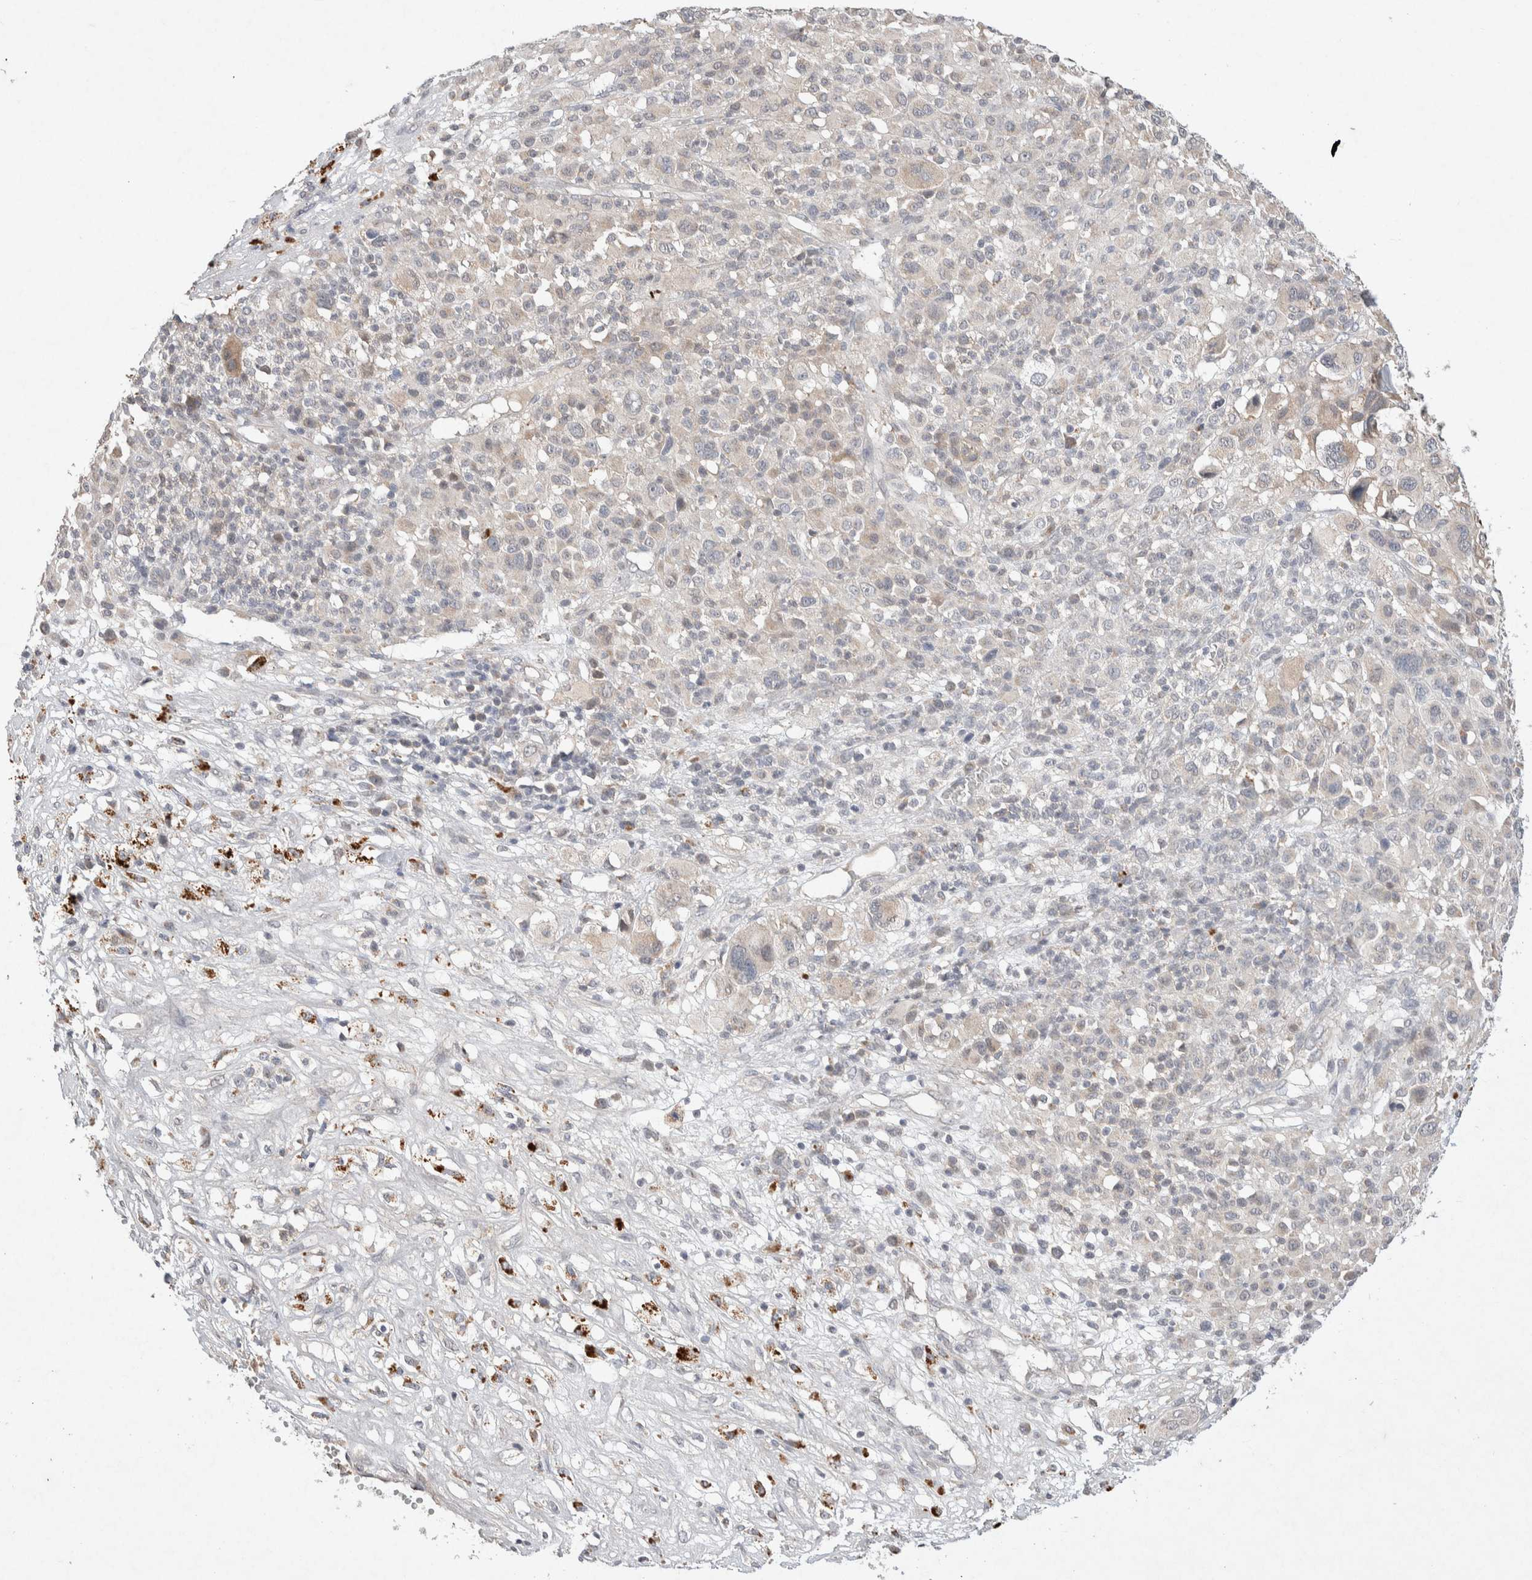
{"staining": {"intensity": "negative", "quantity": "none", "location": "none"}, "tissue": "melanoma", "cell_type": "Tumor cells", "image_type": "cancer", "snomed": [{"axis": "morphology", "description": "Malignant melanoma, Metastatic site"}, {"axis": "topography", "description": "Skin"}], "caption": "Micrograph shows no significant protein expression in tumor cells of melanoma. (DAB (3,3'-diaminobenzidine) immunohistochemistry, high magnification).", "gene": "CMTM4", "patient": {"sex": "female", "age": 74}}